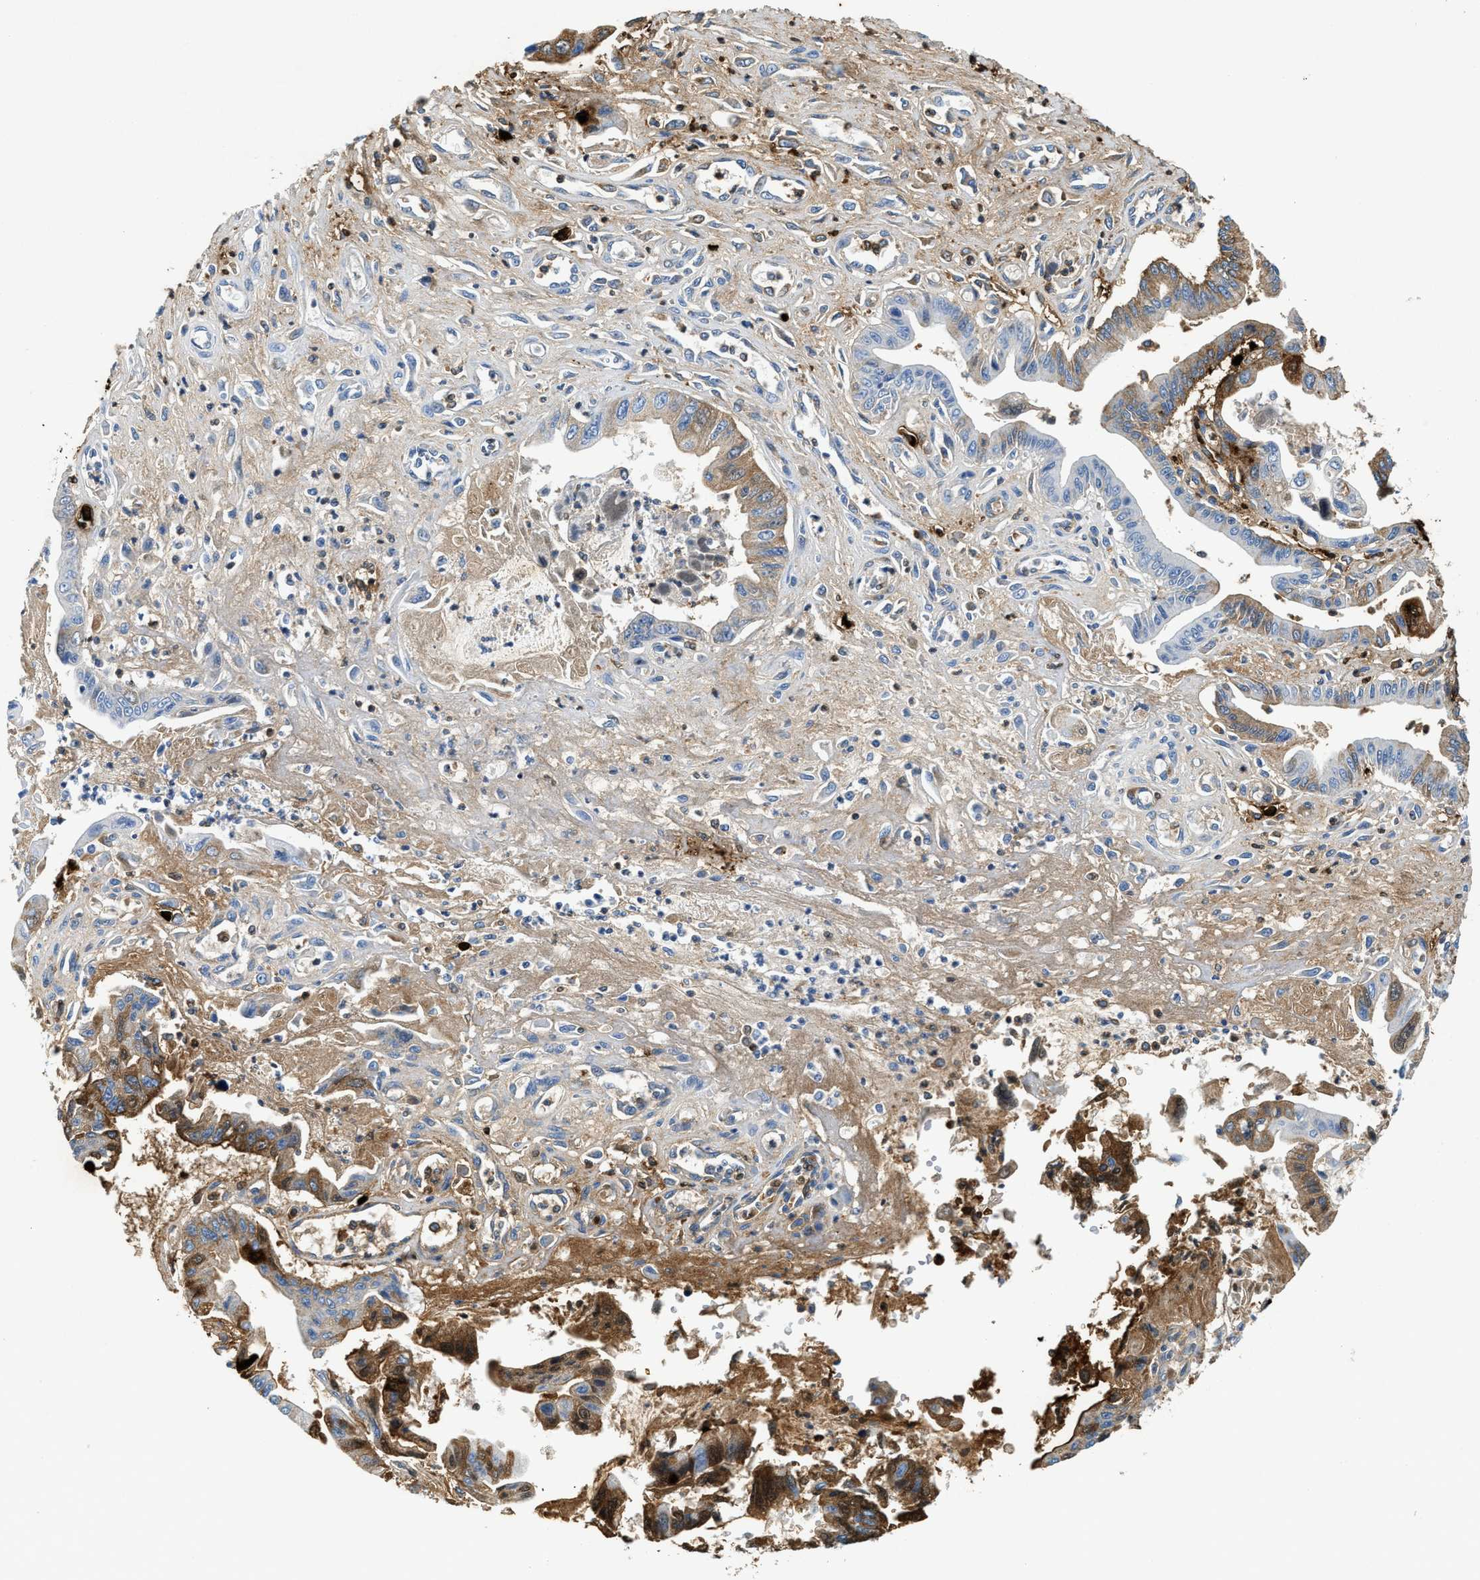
{"staining": {"intensity": "strong", "quantity": "25%-75%", "location": "cytoplasmic/membranous"}, "tissue": "pancreatic cancer", "cell_type": "Tumor cells", "image_type": "cancer", "snomed": [{"axis": "morphology", "description": "Adenocarcinoma, NOS"}, {"axis": "topography", "description": "Pancreas"}], "caption": "Immunohistochemical staining of human adenocarcinoma (pancreatic) reveals strong cytoplasmic/membranous protein expression in approximately 25%-75% of tumor cells.", "gene": "TPSAB1", "patient": {"sex": "male", "age": 56}}